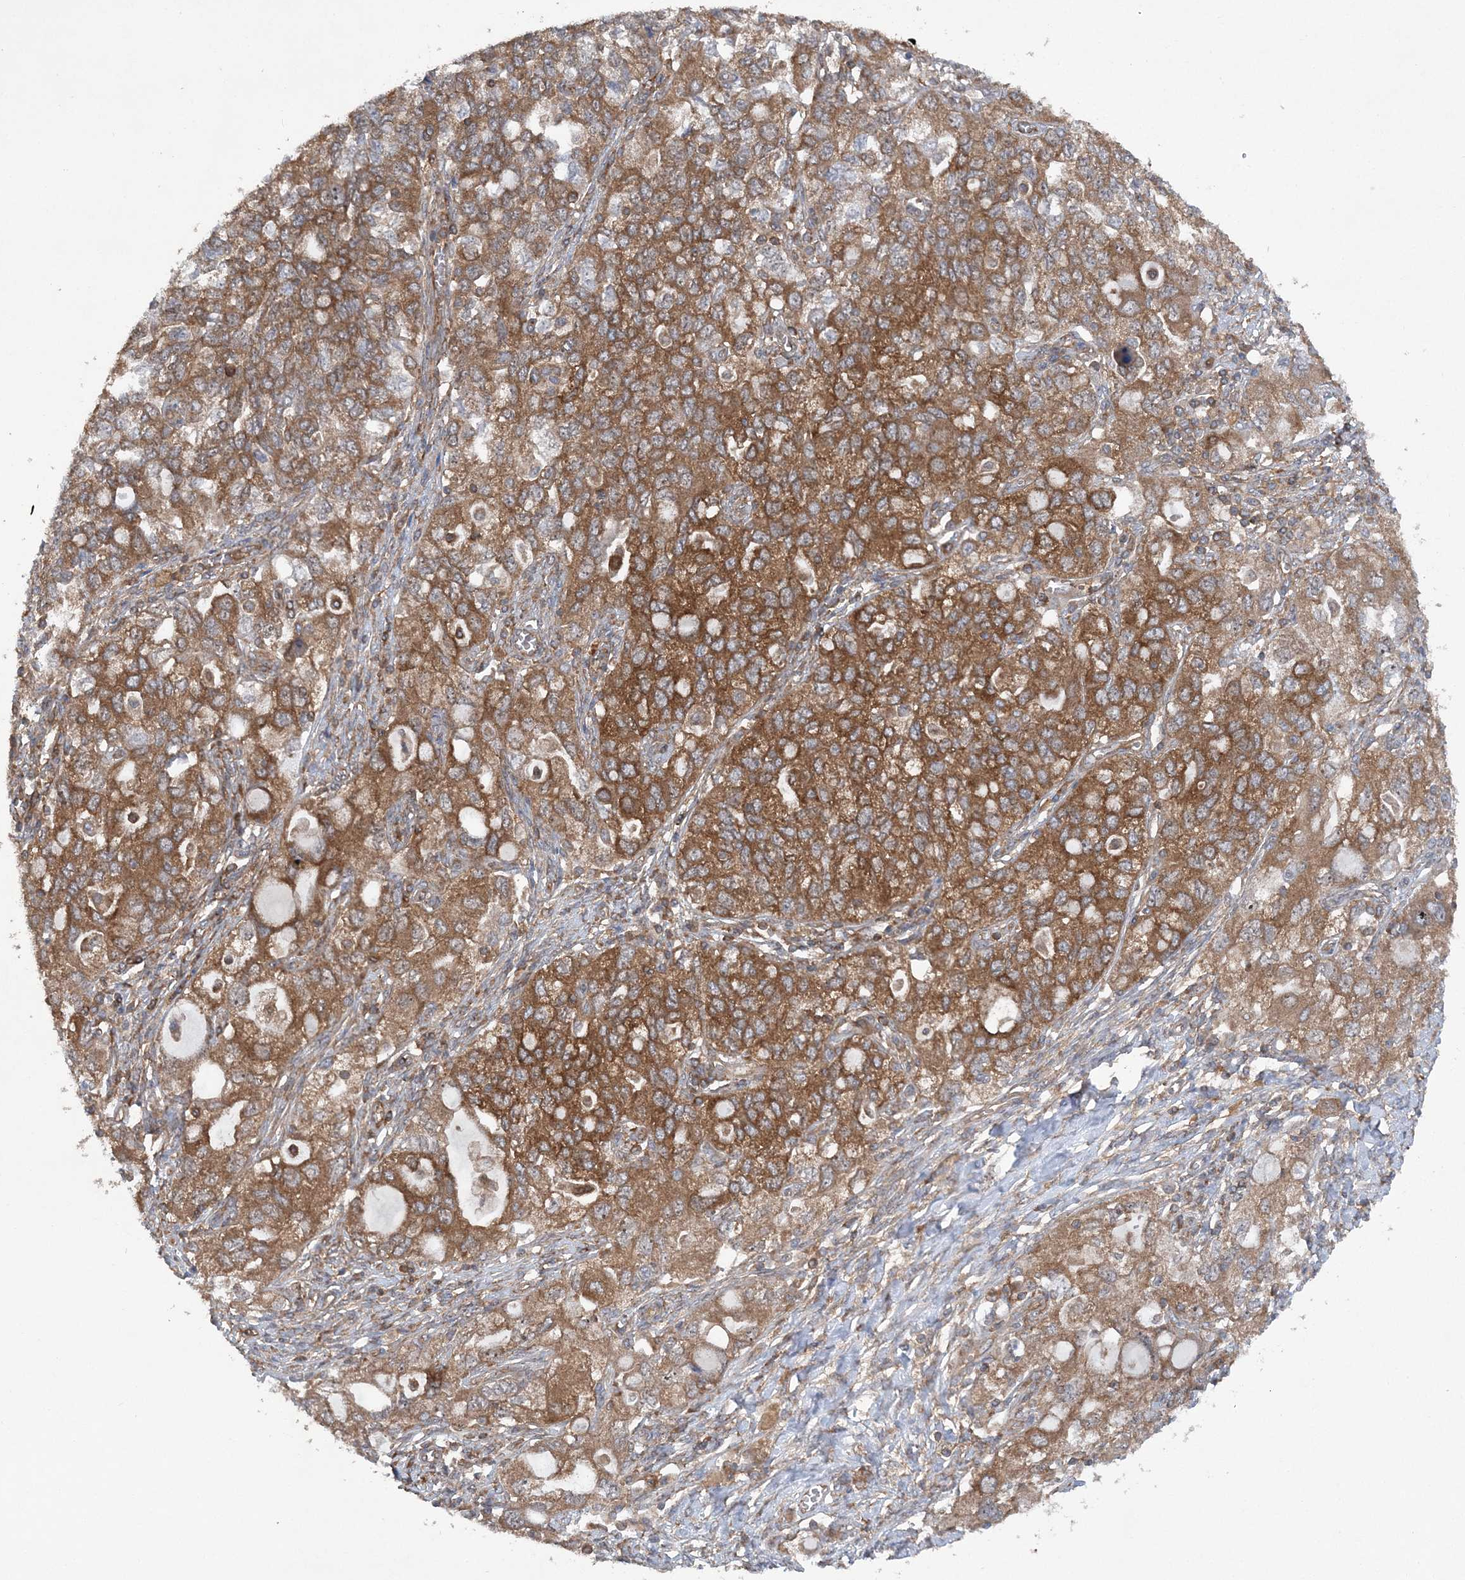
{"staining": {"intensity": "moderate", "quantity": ">75%", "location": "cytoplasmic/membranous"}, "tissue": "ovarian cancer", "cell_type": "Tumor cells", "image_type": "cancer", "snomed": [{"axis": "morphology", "description": "Carcinoma, NOS"}, {"axis": "morphology", "description": "Cystadenocarcinoma, serous, NOS"}, {"axis": "topography", "description": "Ovary"}], "caption": "Immunohistochemical staining of human serous cystadenocarcinoma (ovarian) exhibits medium levels of moderate cytoplasmic/membranous staining in about >75% of tumor cells. The protein is shown in brown color, while the nuclei are stained blue.", "gene": "ACAP2", "patient": {"sex": "female", "age": 69}}